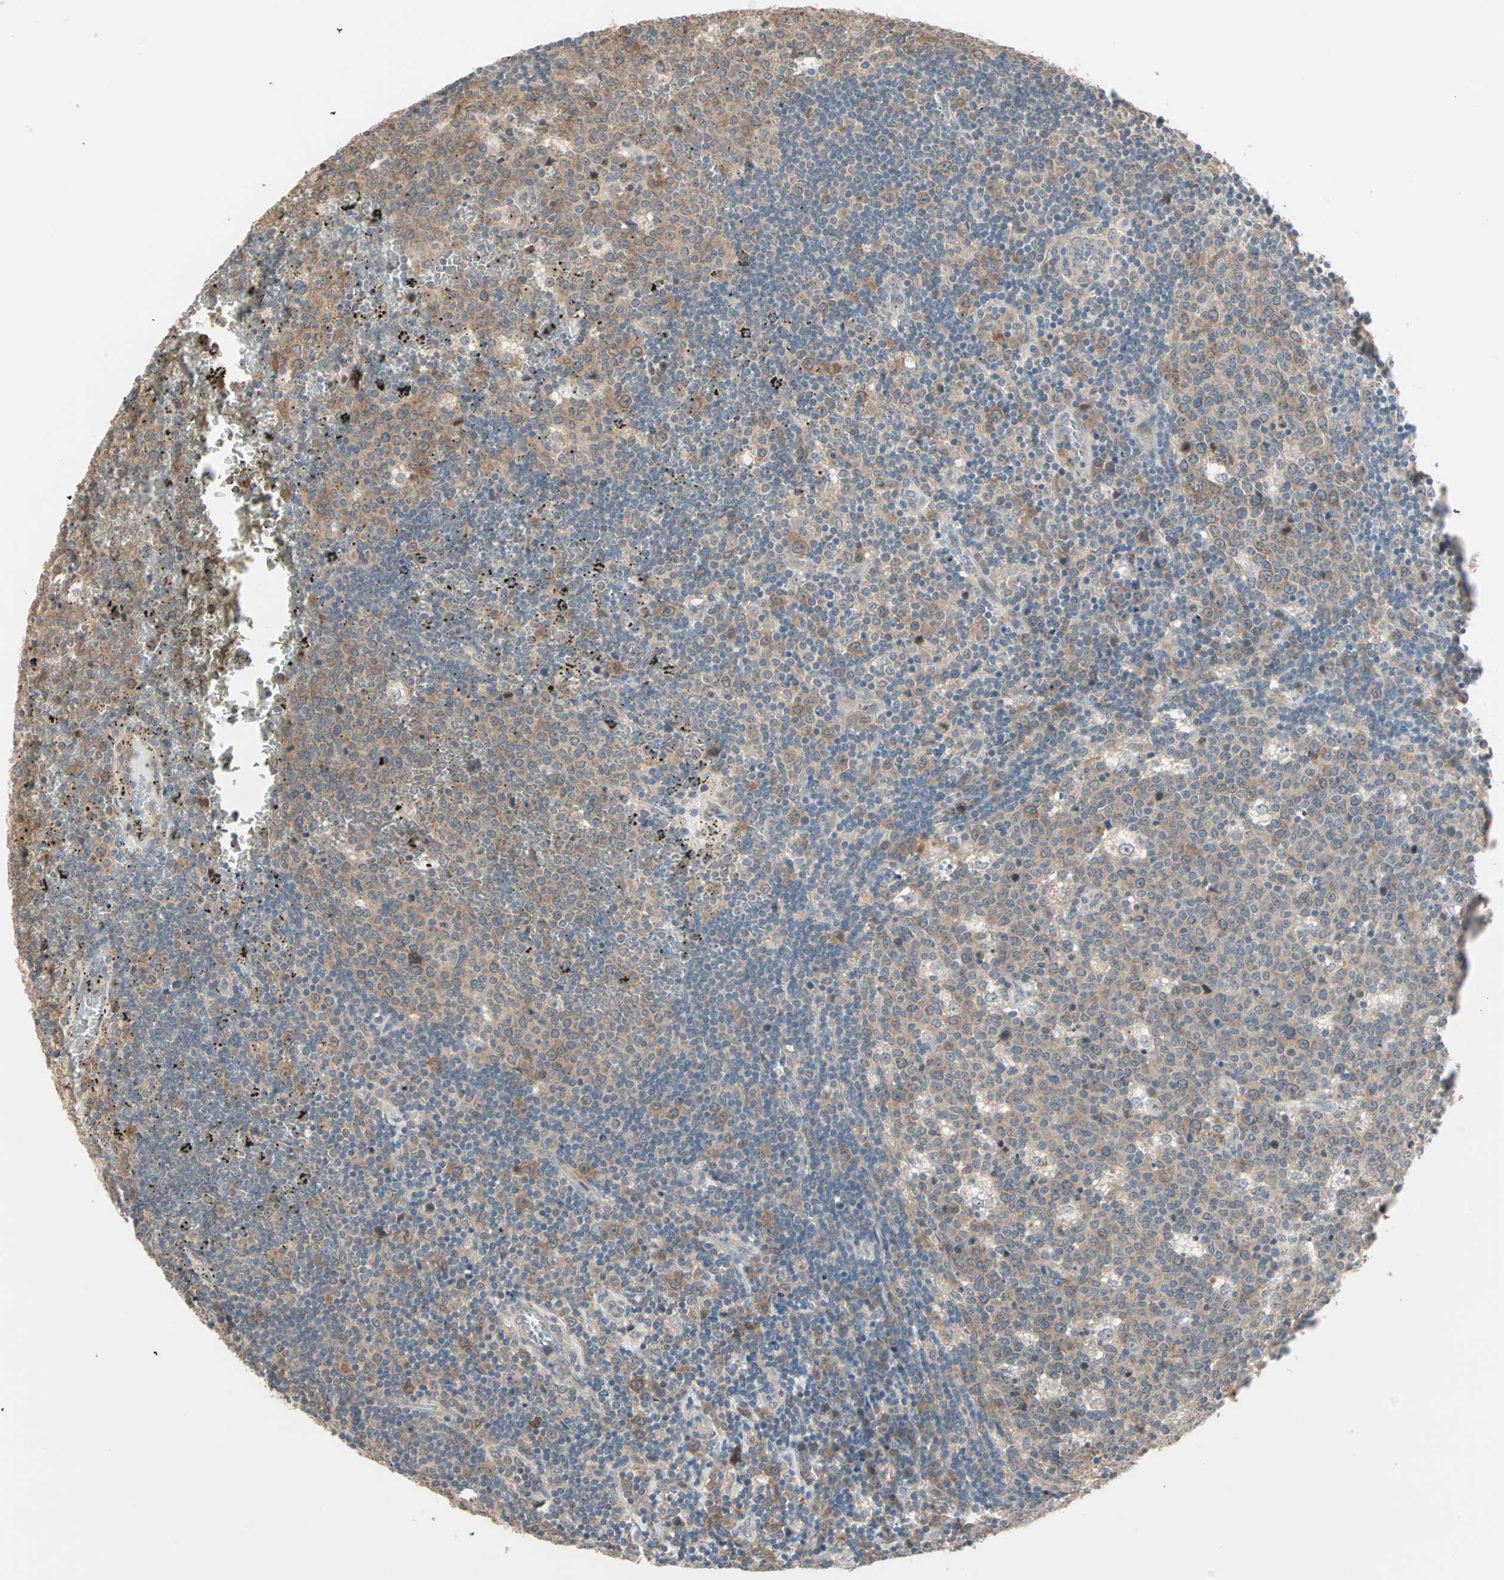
{"staining": {"intensity": "moderate", "quantity": ">75%", "location": "cytoplasmic/membranous"}, "tissue": "lymph node", "cell_type": "Germinal center cells", "image_type": "normal", "snomed": [{"axis": "morphology", "description": "Normal tissue, NOS"}, {"axis": "topography", "description": "Lymph node"}, {"axis": "topography", "description": "Salivary gland"}], "caption": "Approximately >75% of germinal center cells in benign human lymph node display moderate cytoplasmic/membranous protein positivity as visualized by brown immunohistochemical staining.", "gene": "TTF2", "patient": {"sex": "male", "age": 8}}